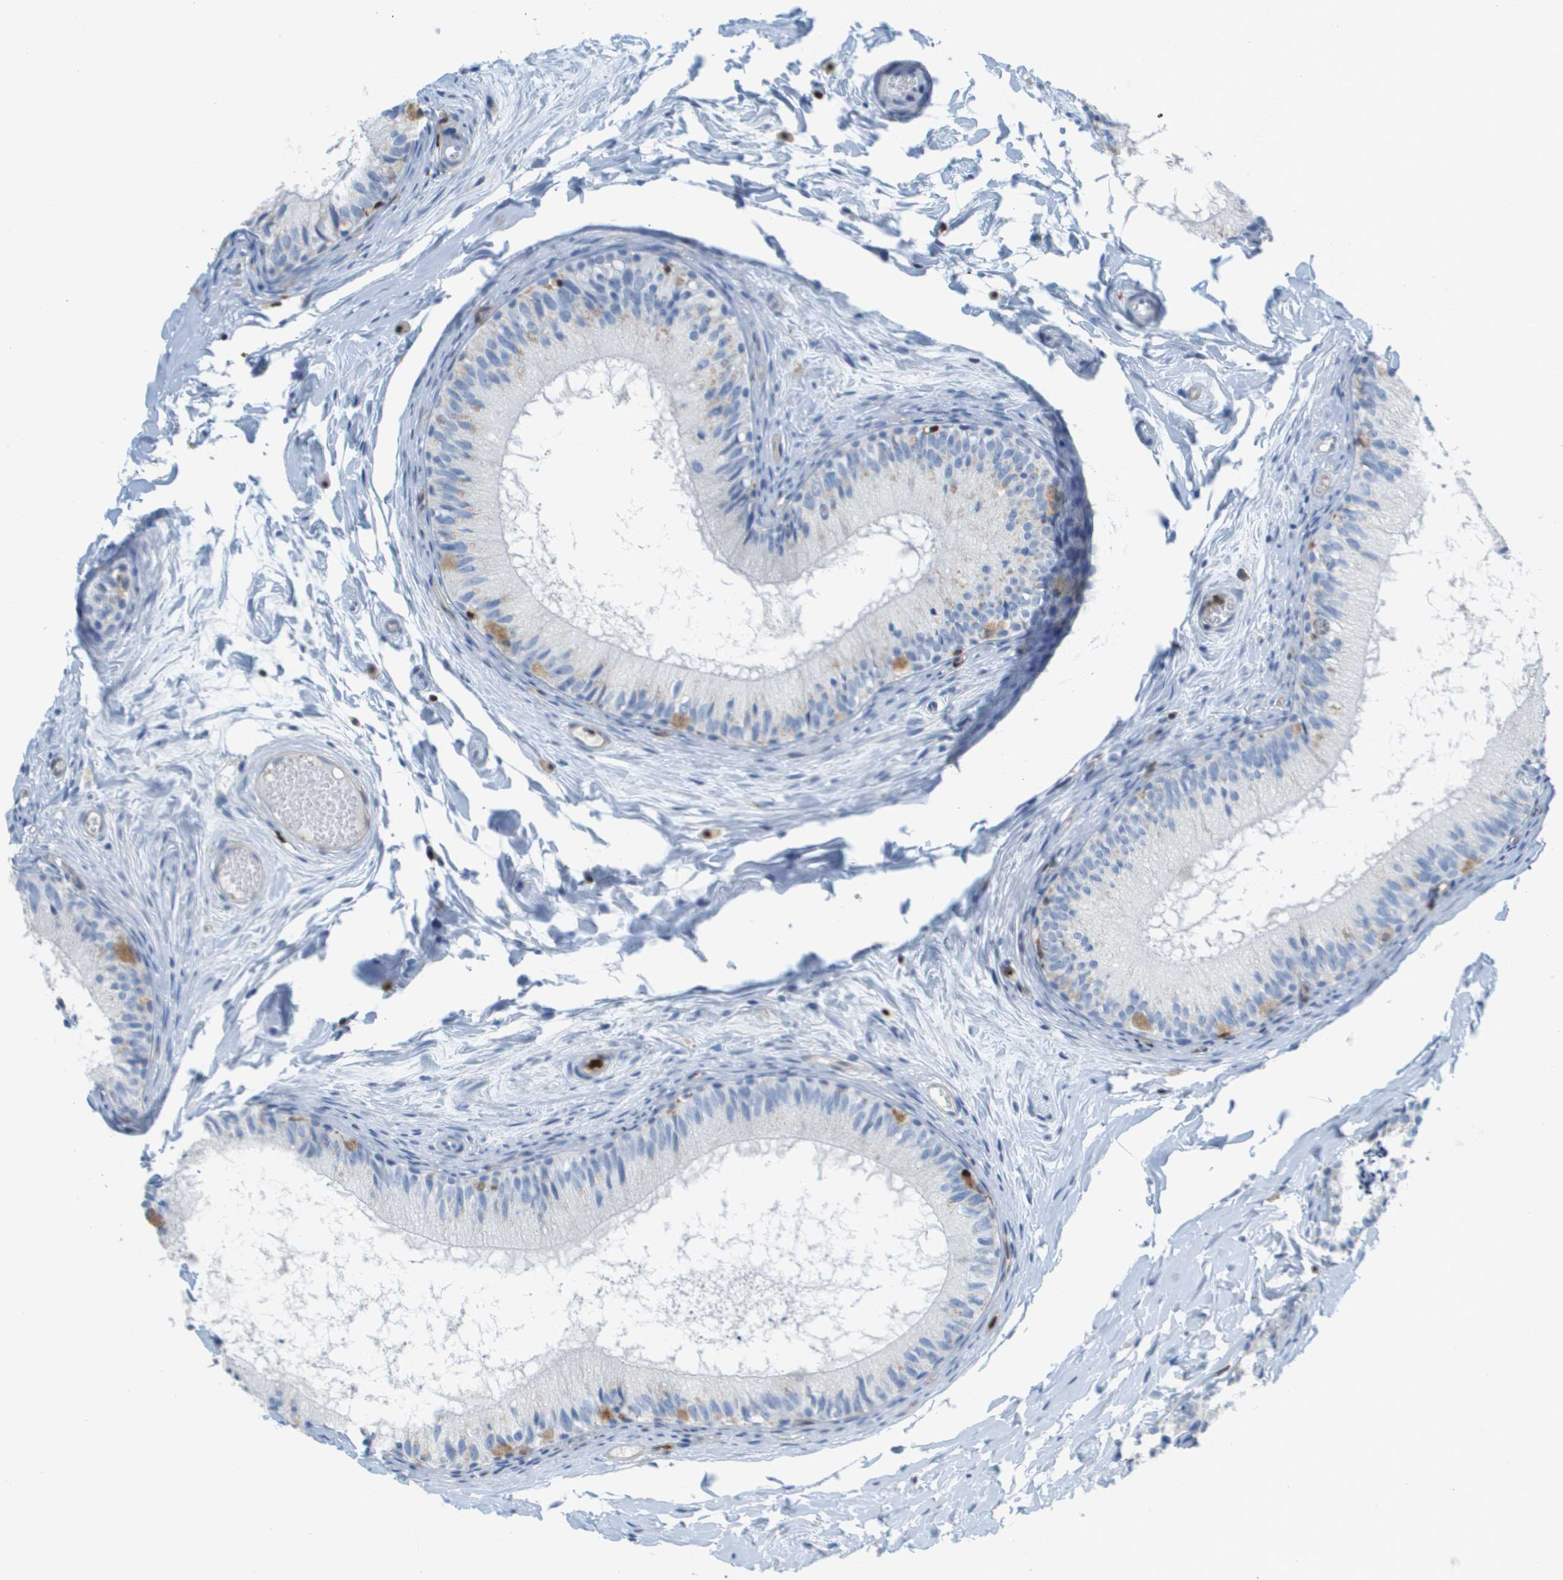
{"staining": {"intensity": "negative", "quantity": "none", "location": "none"}, "tissue": "epididymis", "cell_type": "Glandular cells", "image_type": "normal", "snomed": [{"axis": "morphology", "description": "Normal tissue, NOS"}, {"axis": "topography", "description": "Epididymis"}], "caption": "Glandular cells show no significant positivity in benign epididymis.", "gene": "DOCK5", "patient": {"sex": "male", "age": 46}}